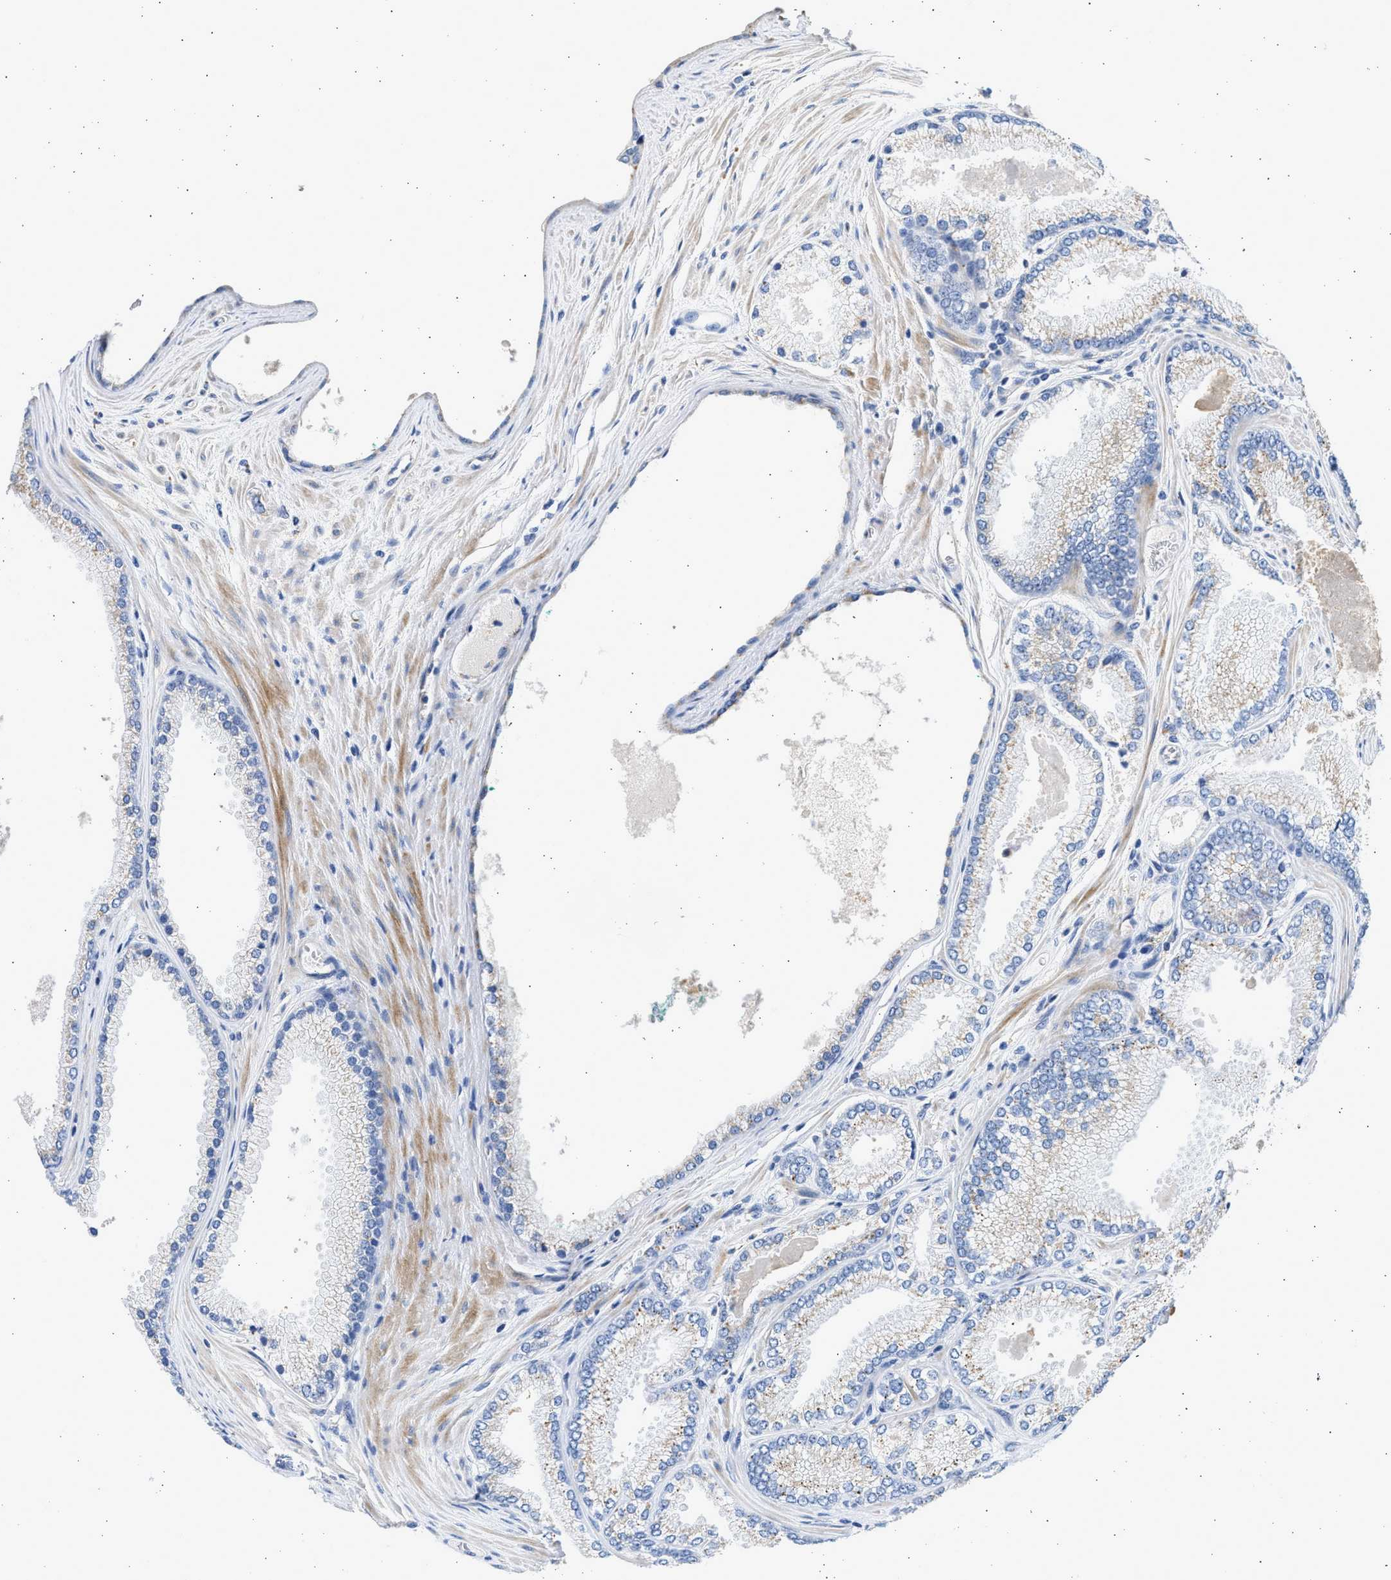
{"staining": {"intensity": "weak", "quantity": "25%-75%", "location": "cytoplasmic/membranous"}, "tissue": "prostate cancer", "cell_type": "Tumor cells", "image_type": "cancer", "snomed": [{"axis": "morphology", "description": "Adenocarcinoma, High grade"}, {"axis": "topography", "description": "Prostate"}], "caption": "High-magnification brightfield microscopy of prostate cancer stained with DAB (3,3'-diaminobenzidine) (brown) and counterstained with hematoxylin (blue). tumor cells exhibit weak cytoplasmic/membranous expression is identified in approximately25%-75% of cells. (DAB IHC with brightfield microscopy, high magnification).", "gene": "IPO8", "patient": {"sex": "male", "age": 71}}